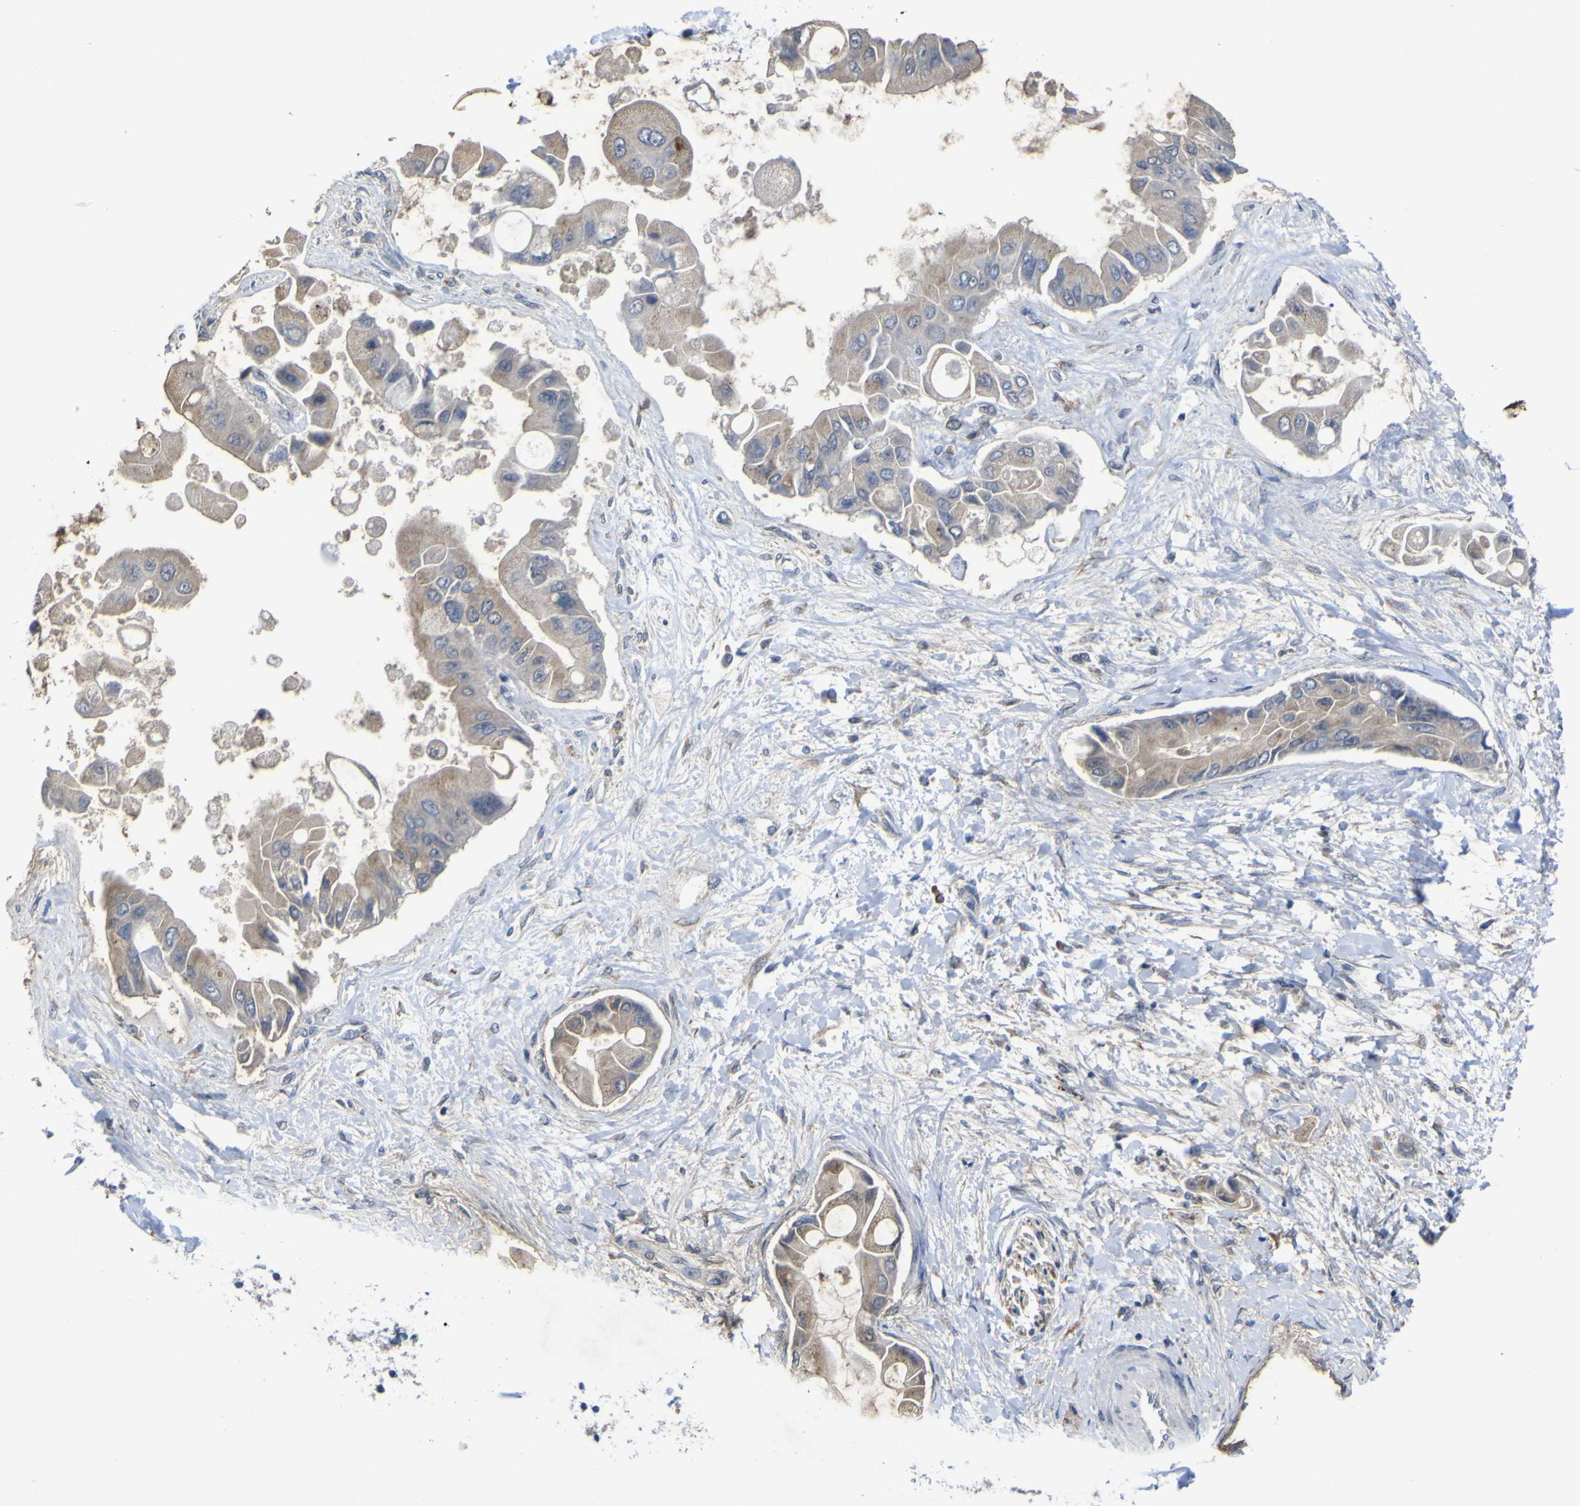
{"staining": {"intensity": "weak", "quantity": "25%-75%", "location": "cytoplasmic/membranous"}, "tissue": "liver cancer", "cell_type": "Tumor cells", "image_type": "cancer", "snomed": [{"axis": "morphology", "description": "Cholangiocarcinoma"}, {"axis": "topography", "description": "Liver"}], "caption": "IHC photomicrograph of human liver cancer stained for a protein (brown), which demonstrates low levels of weak cytoplasmic/membranous positivity in about 25%-75% of tumor cells.", "gene": "TNFRSF11A", "patient": {"sex": "male", "age": 50}}